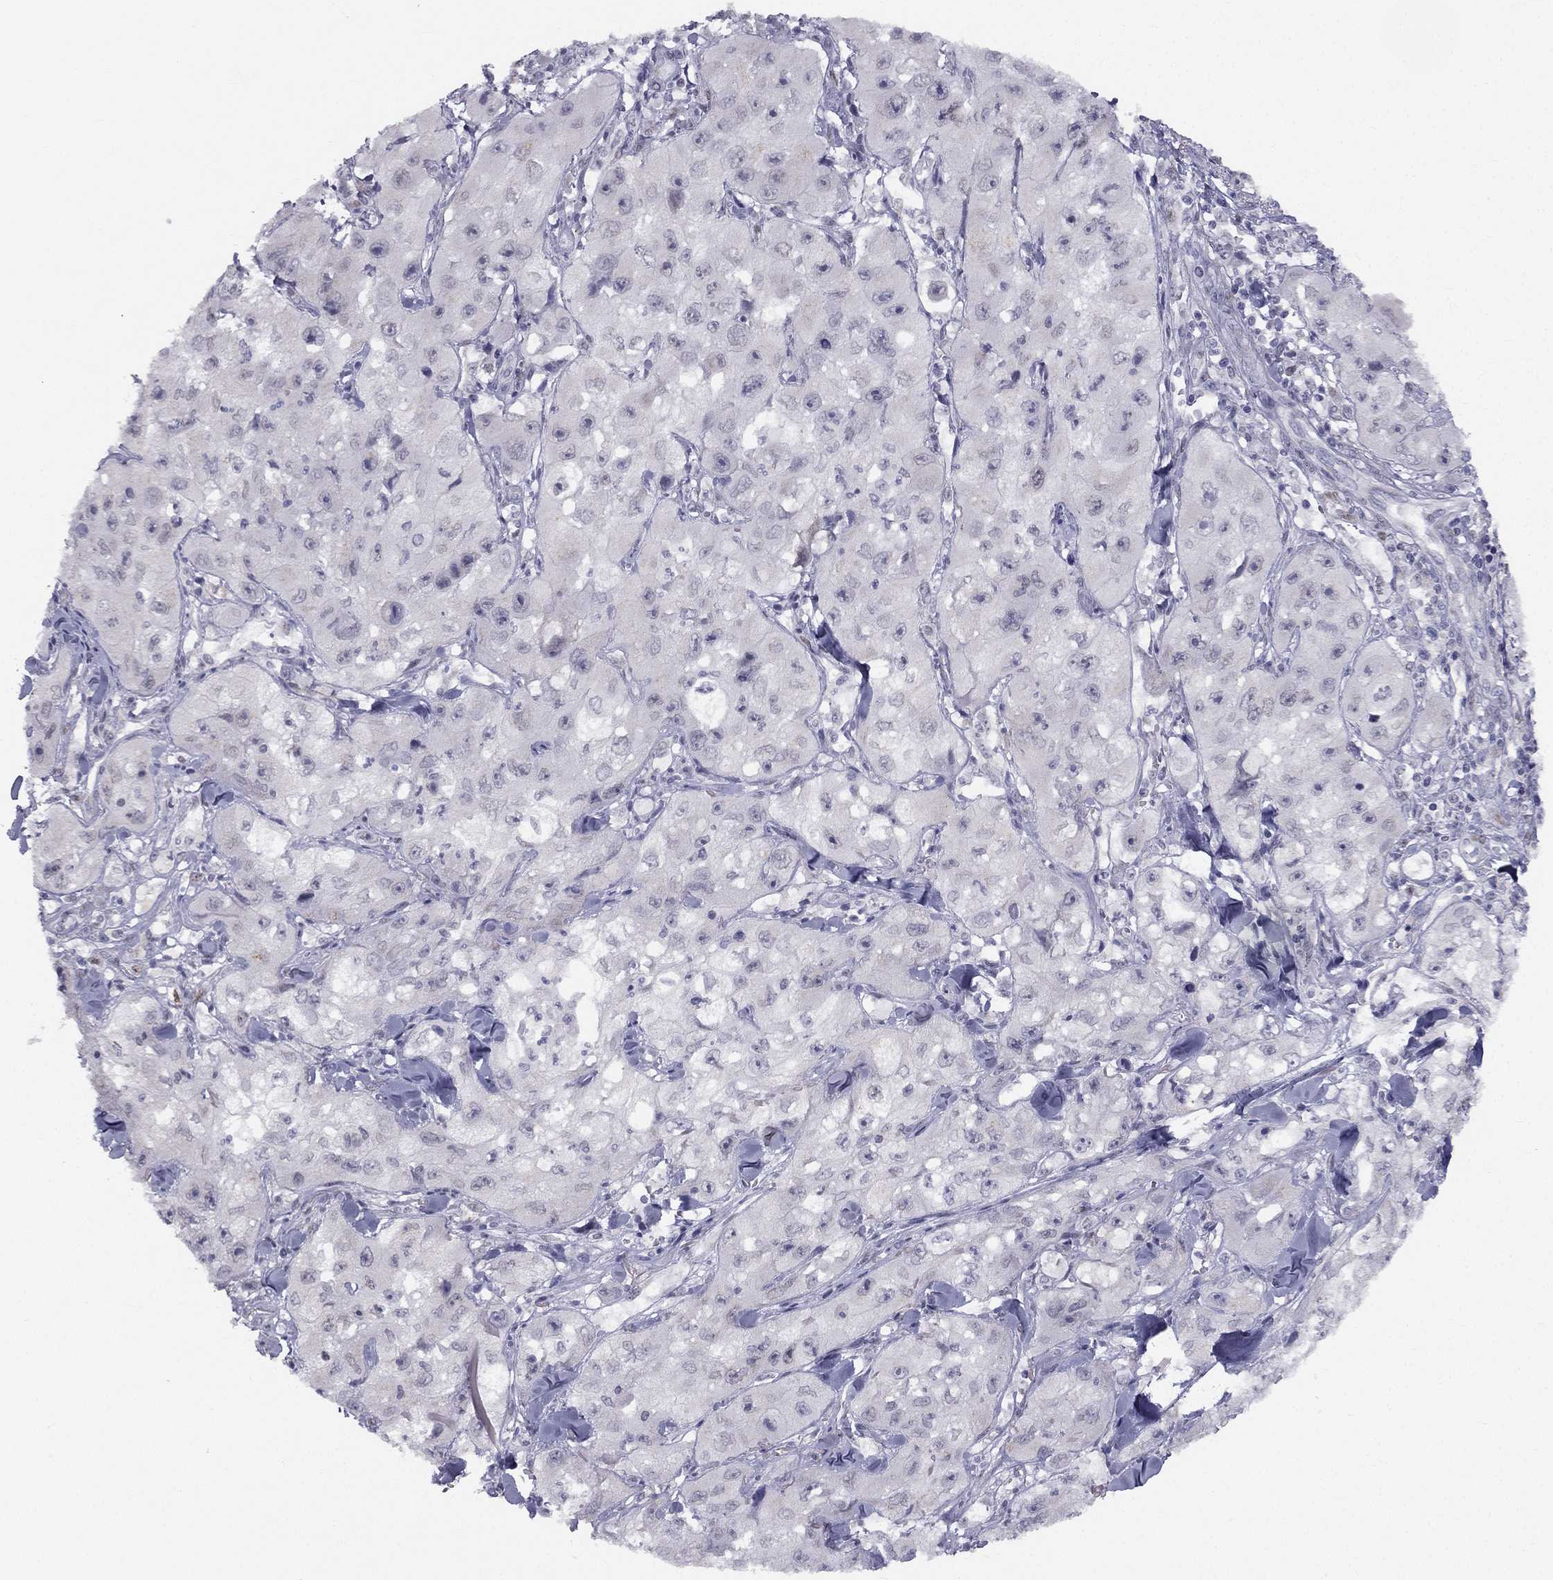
{"staining": {"intensity": "negative", "quantity": "none", "location": "none"}, "tissue": "skin cancer", "cell_type": "Tumor cells", "image_type": "cancer", "snomed": [{"axis": "morphology", "description": "Squamous cell carcinoma, NOS"}, {"axis": "topography", "description": "Skin"}, {"axis": "topography", "description": "Subcutis"}], "caption": "This is an immunohistochemistry histopathology image of skin cancer (squamous cell carcinoma). There is no staining in tumor cells.", "gene": "TRPS1", "patient": {"sex": "male", "age": 73}}